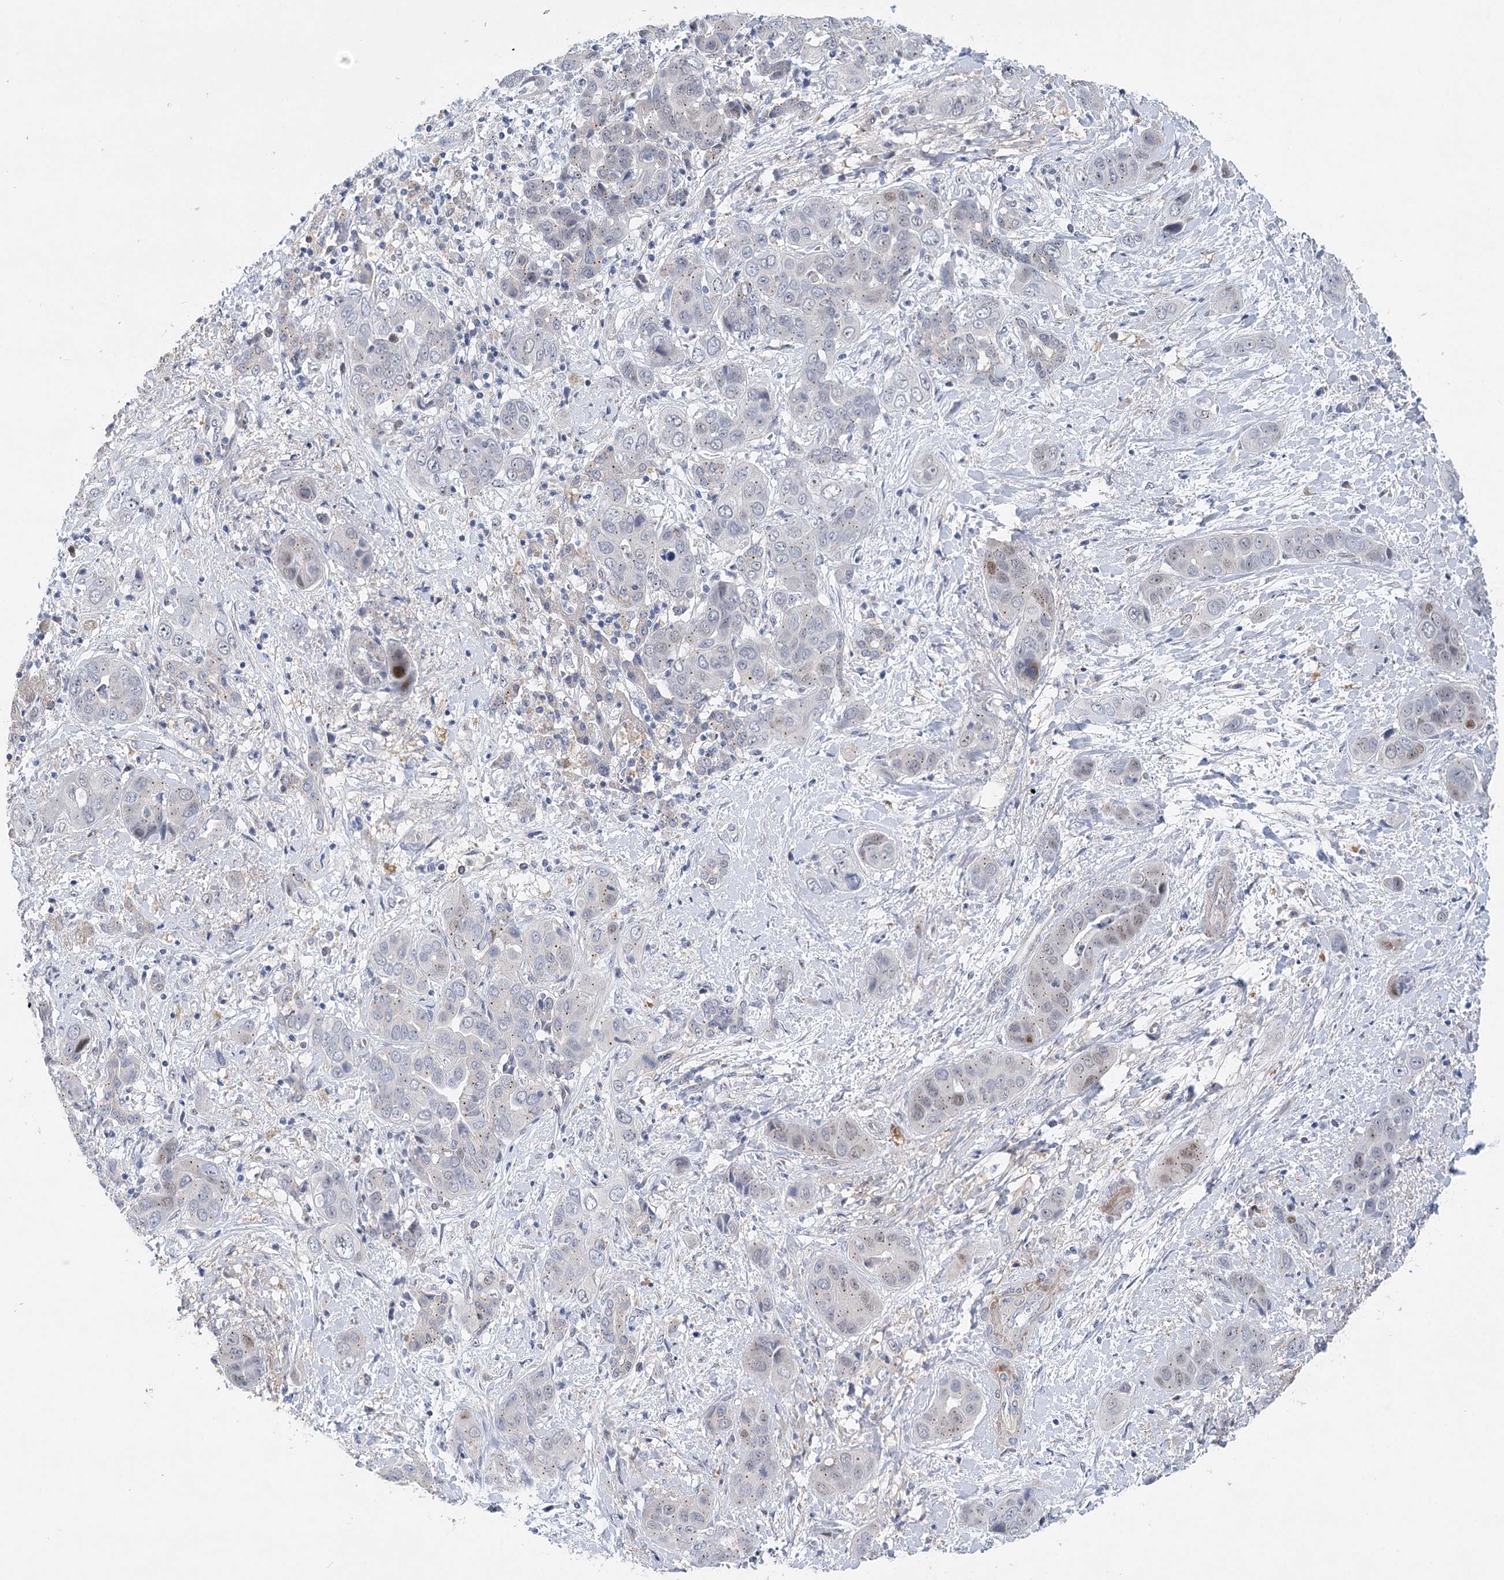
{"staining": {"intensity": "weak", "quantity": "<25%", "location": "cytoplasmic/membranous"}, "tissue": "liver cancer", "cell_type": "Tumor cells", "image_type": "cancer", "snomed": [{"axis": "morphology", "description": "Cholangiocarcinoma"}, {"axis": "topography", "description": "Liver"}], "caption": "The image demonstrates no staining of tumor cells in liver cancer.", "gene": "CAMTA1", "patient": {"sex": "female", "age": 52}}